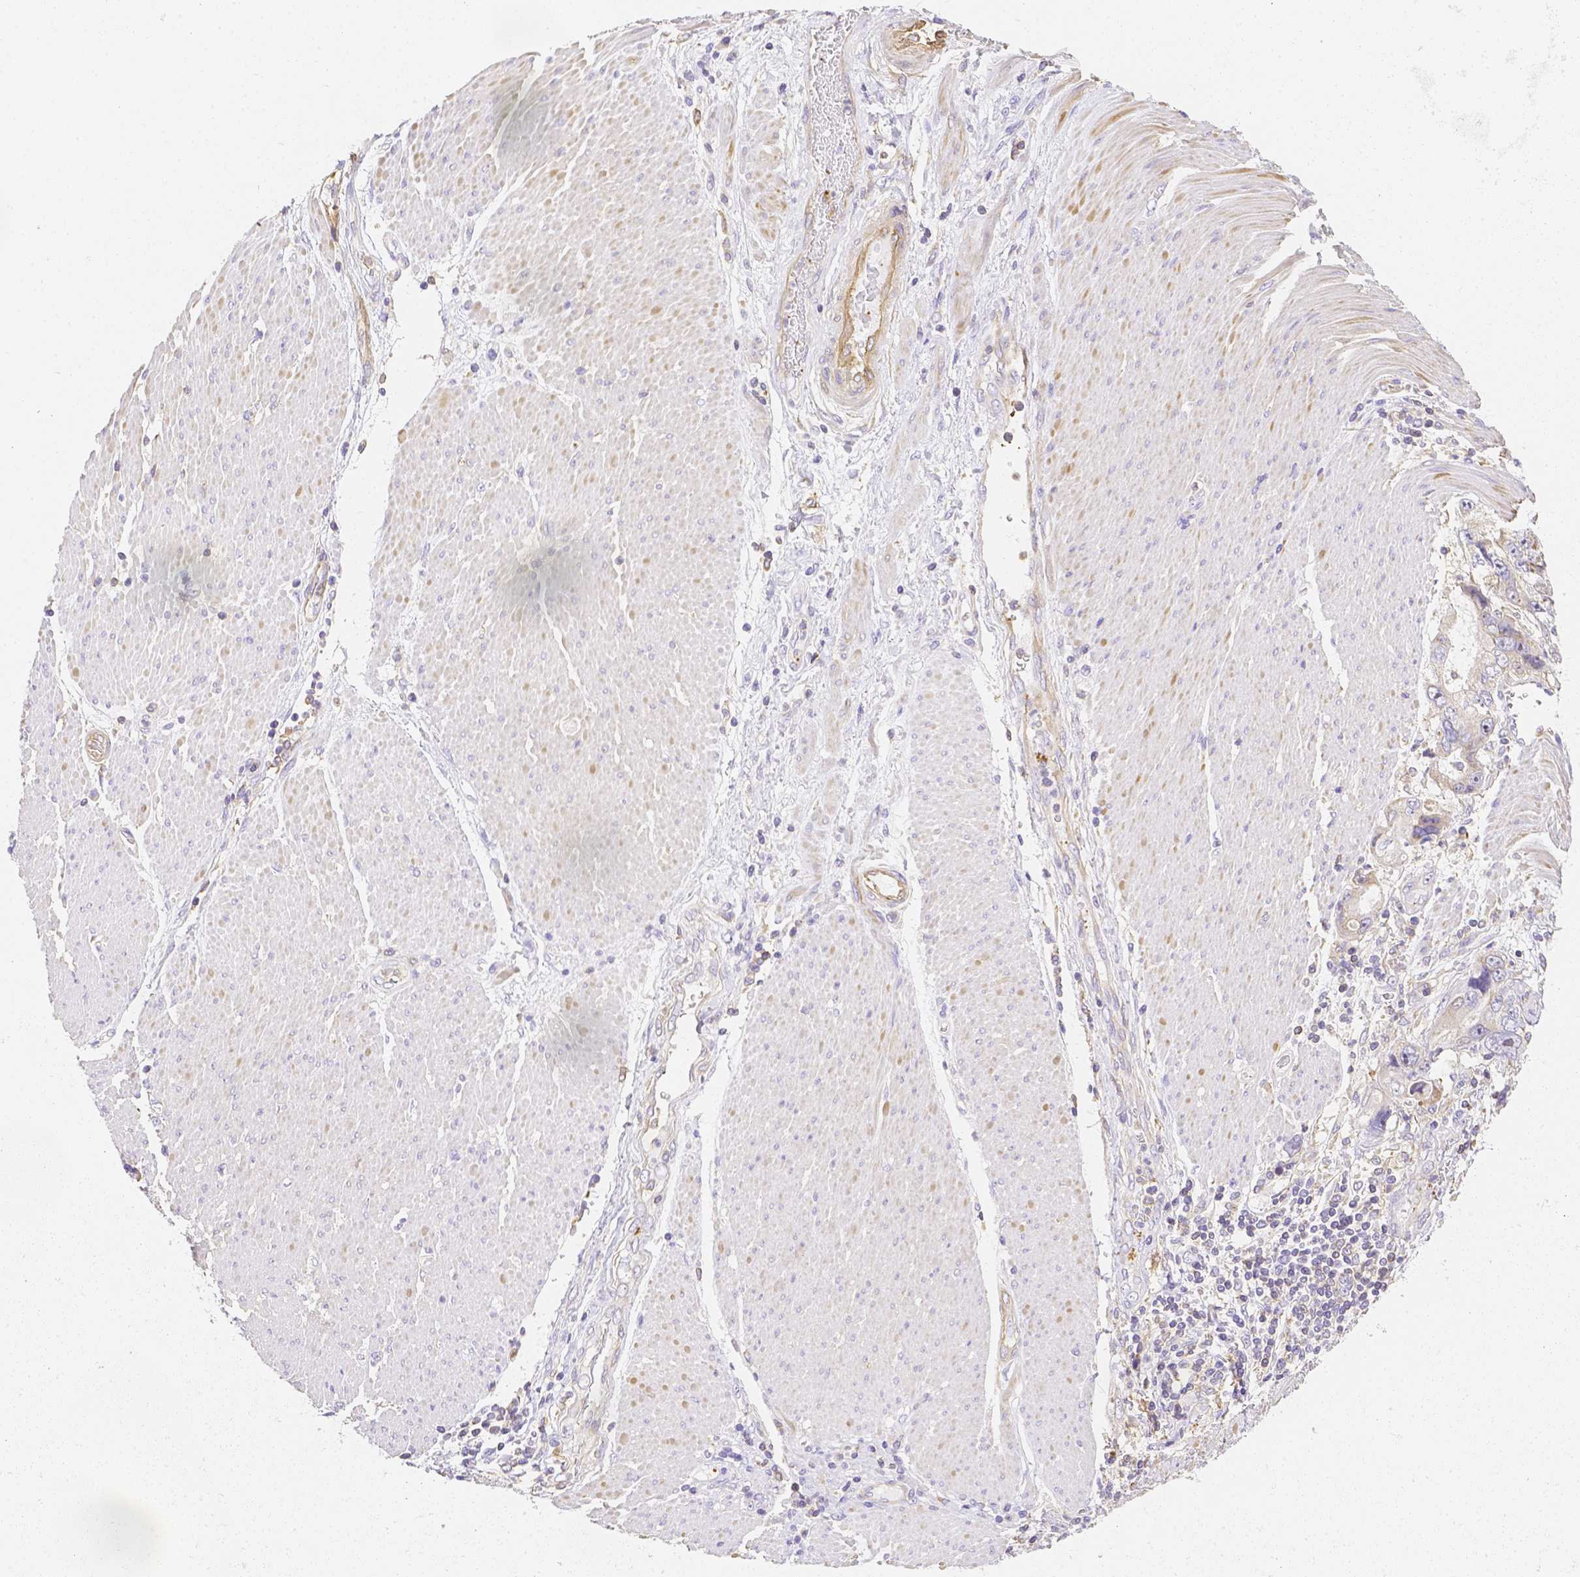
{"staining": {"intensity": "negative", "quantity": "none", "location": "none"}, "tissue": "stomach cancer", "cell_type": "Tumor cells", "image_type": "cancer", "snomed": [{"axis": "morphology", "description": "Adenocarcinoma, NOS"}, {"axis": "topography", "description": "Pancreas"}, {"axis": "topography", "description": "Stomach, upper"}], "caption": "Tumor cells show no significant staining in adenocarcinoma (stomach). (DAB (3,3'-diaminobenzidine) immunohistochemistry (IHC) visualized using brightfield microscopy, high magnification).", "gene": "ASAH2", "patient": {"sex": "male", "age": 77}}